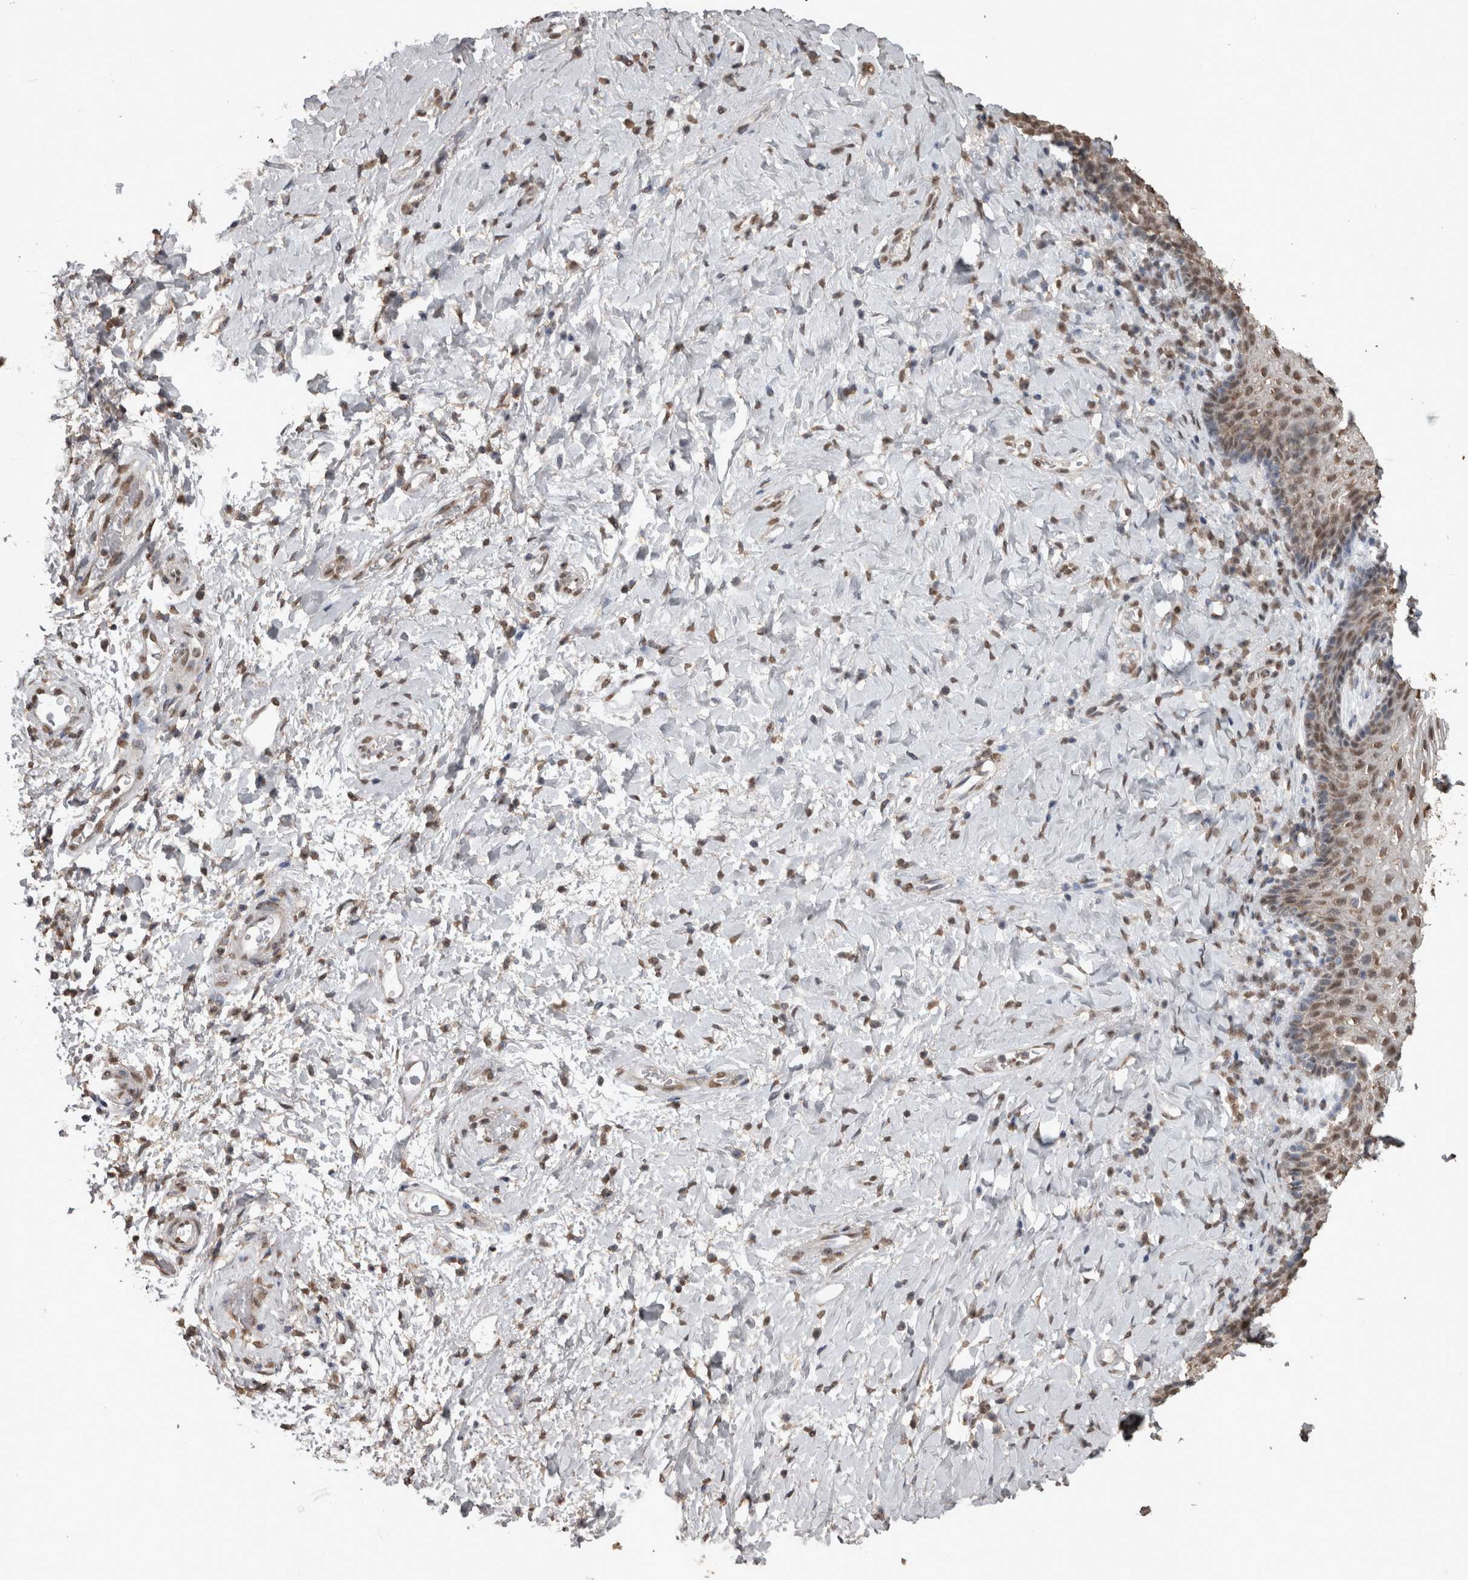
{"staining": {"intensity": "weak", "quantity": ">75%", "location": "nuclear"}, "tissue": "vagina", "cell_type": "Squamous epithelial cells", "image_type": "normal", "snomed": [{"axis": "morphology", "description": "Normal tissue, NOS"}, {"axis": "topography", "description": "Vagina"}], "caption": "Immunohistochemical staining of normal vagina displays >75% levels of weak nuclear protein staining in approximately >75% of squamous epithelial cells.", "gene": "SMAD7", "patient": {"sex": "female", "age": 60}}